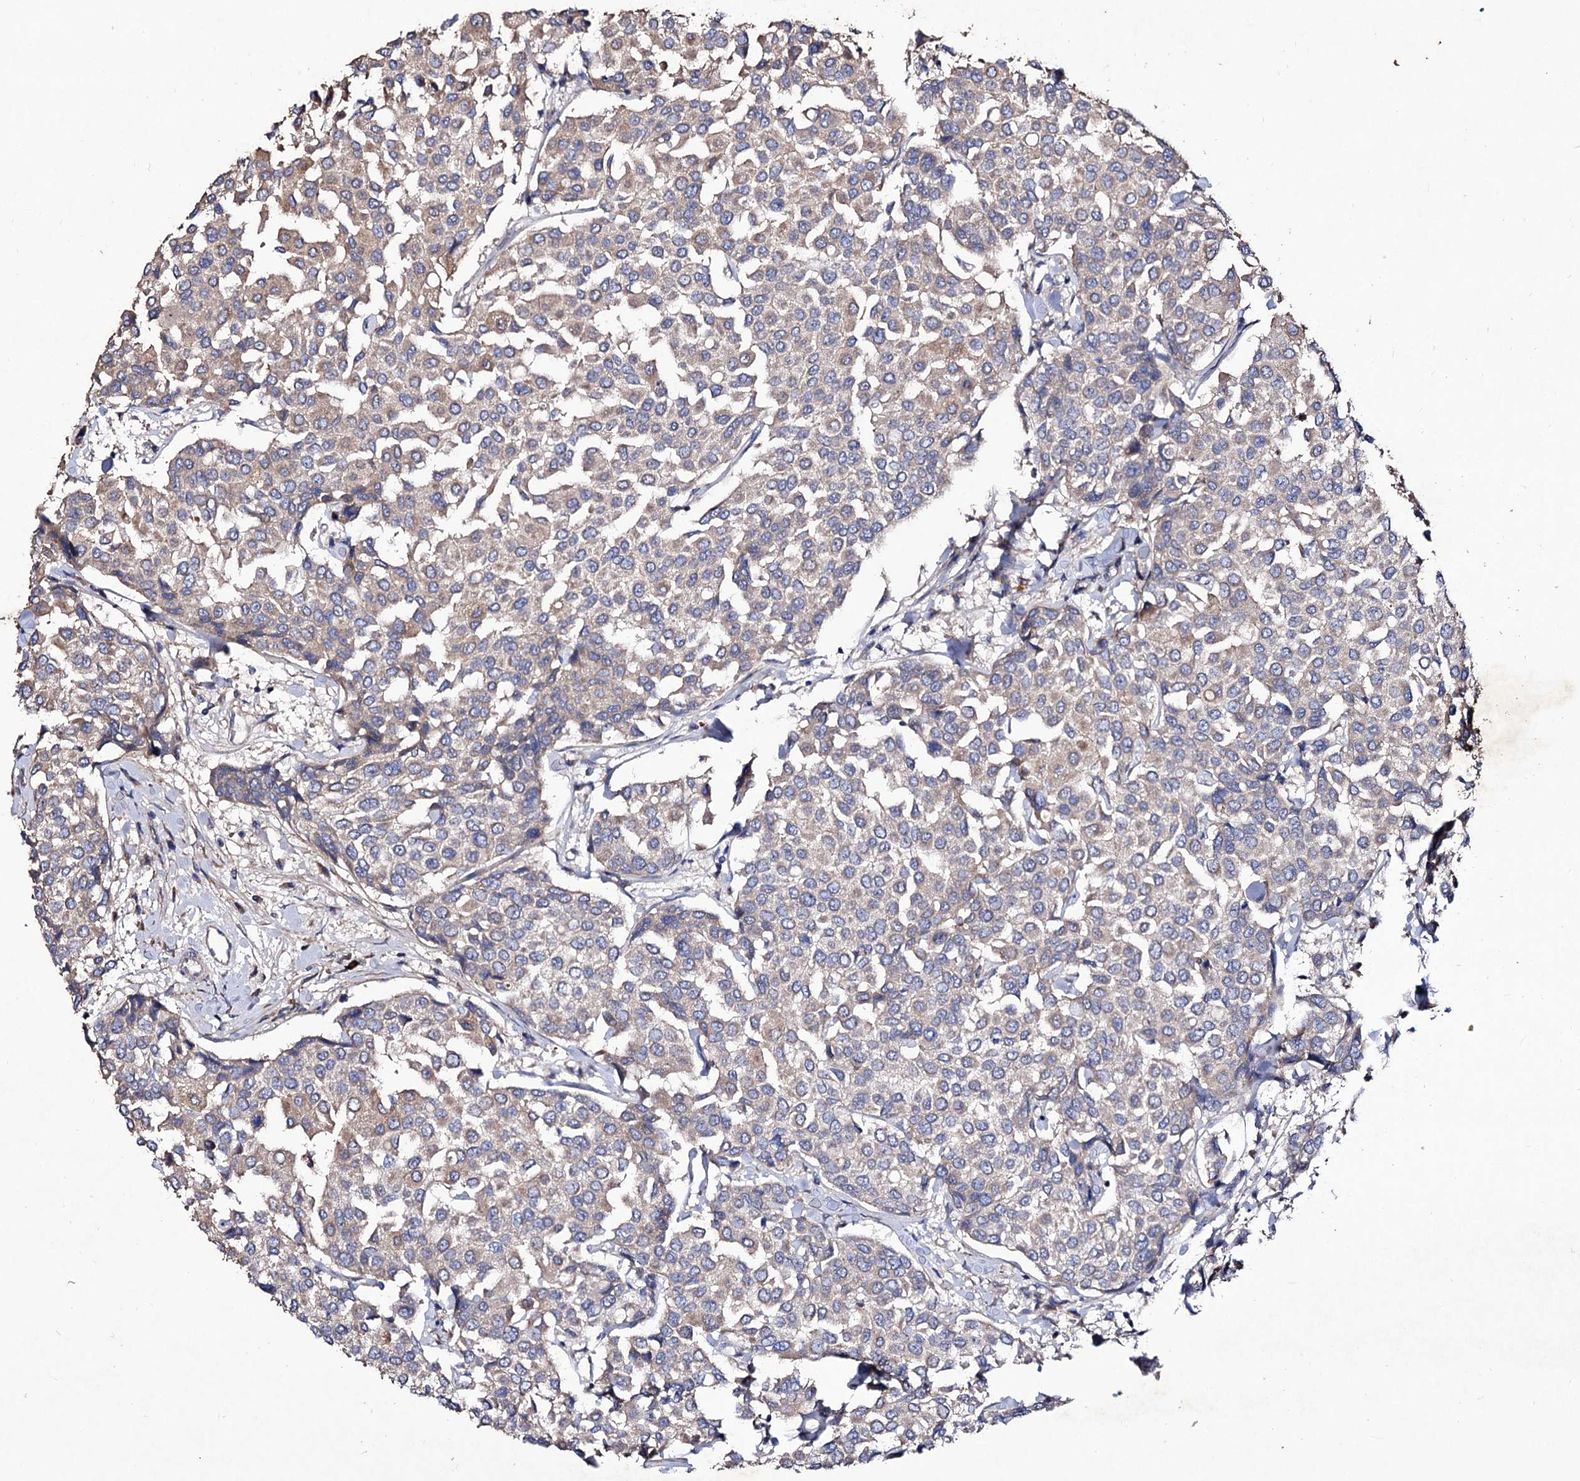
{"staining": {"intensity": "weak", "quantity": "<25%", "location": "cytoplasmic/membranous"}, "tissue": "breast cancer", "cell_type": "Tumor cells", "image_type": "cancer", "snomed": [{"axis": "morphology", "description": "Duct carcinoma"}, {"axis": "topography", "description": "Breast"}], "caption": "This photomicrograph is of breast cancer stained with immunohistochemistry to label a protein in brown with the nuclei are counter-stained blue. There is no expression in tumor cells.", "gene": "MYO1H", "patient": {"sex": "female", "age": 55}}